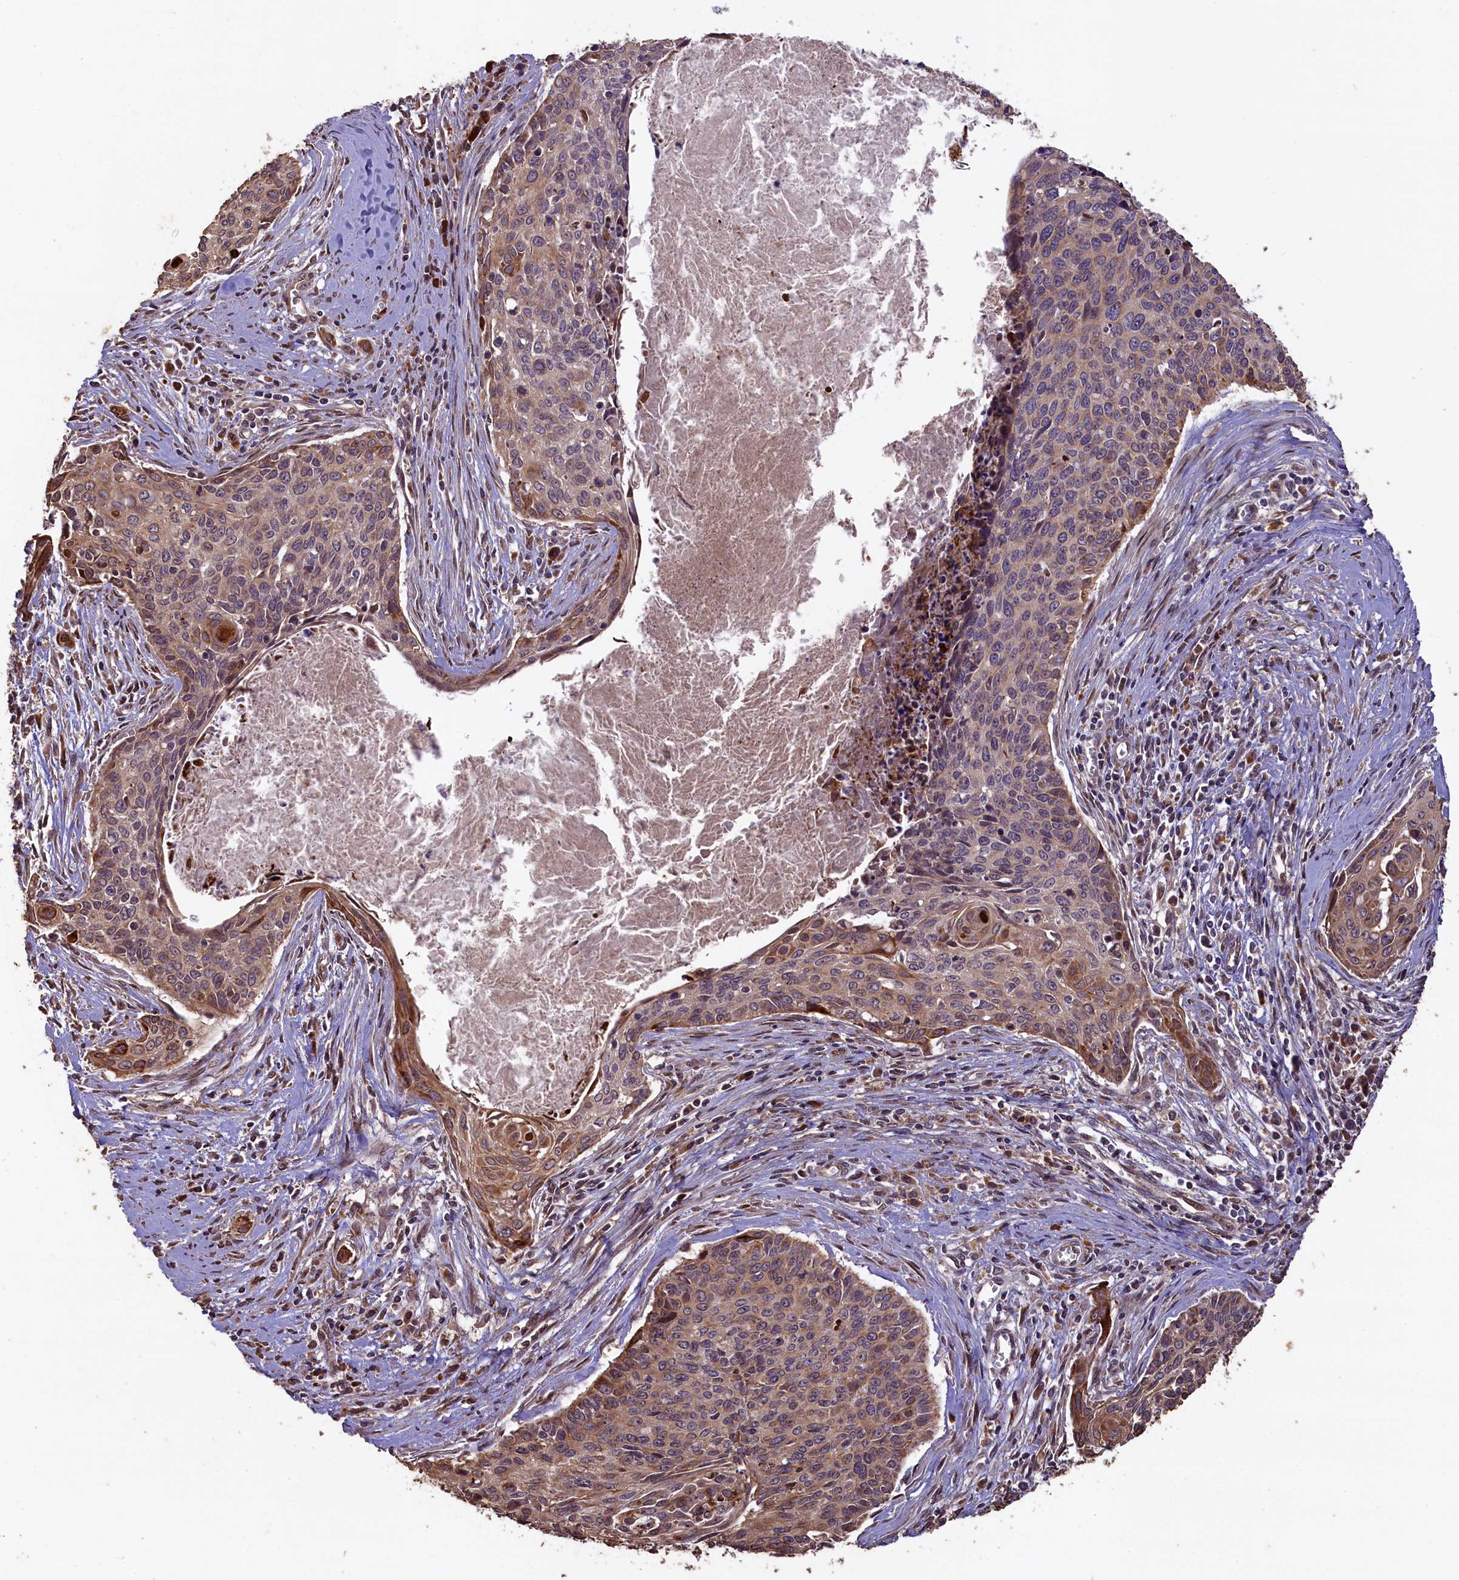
{"staining": {"intensity": "weak", "quantity": "25%-75%", "location": "cytoplasmic/membranous"}, "tissue": "cervical cancer", "cell_type": "Tumor cells", "image_type": "cancer", "snomed": [{"axis": "morphology", "description": "Squamous cell carcinoma, NOS"}, {"axis": "topography", "description": "Cervix"}], "caption": "A micrograph of cervical squamous cell carcinoma stained for a protein shows weak cytoplasmic/membranous brown staining in tumor cells.", "gene": "SLC38A7", "patient": {"sex": "female", "age": 55}}